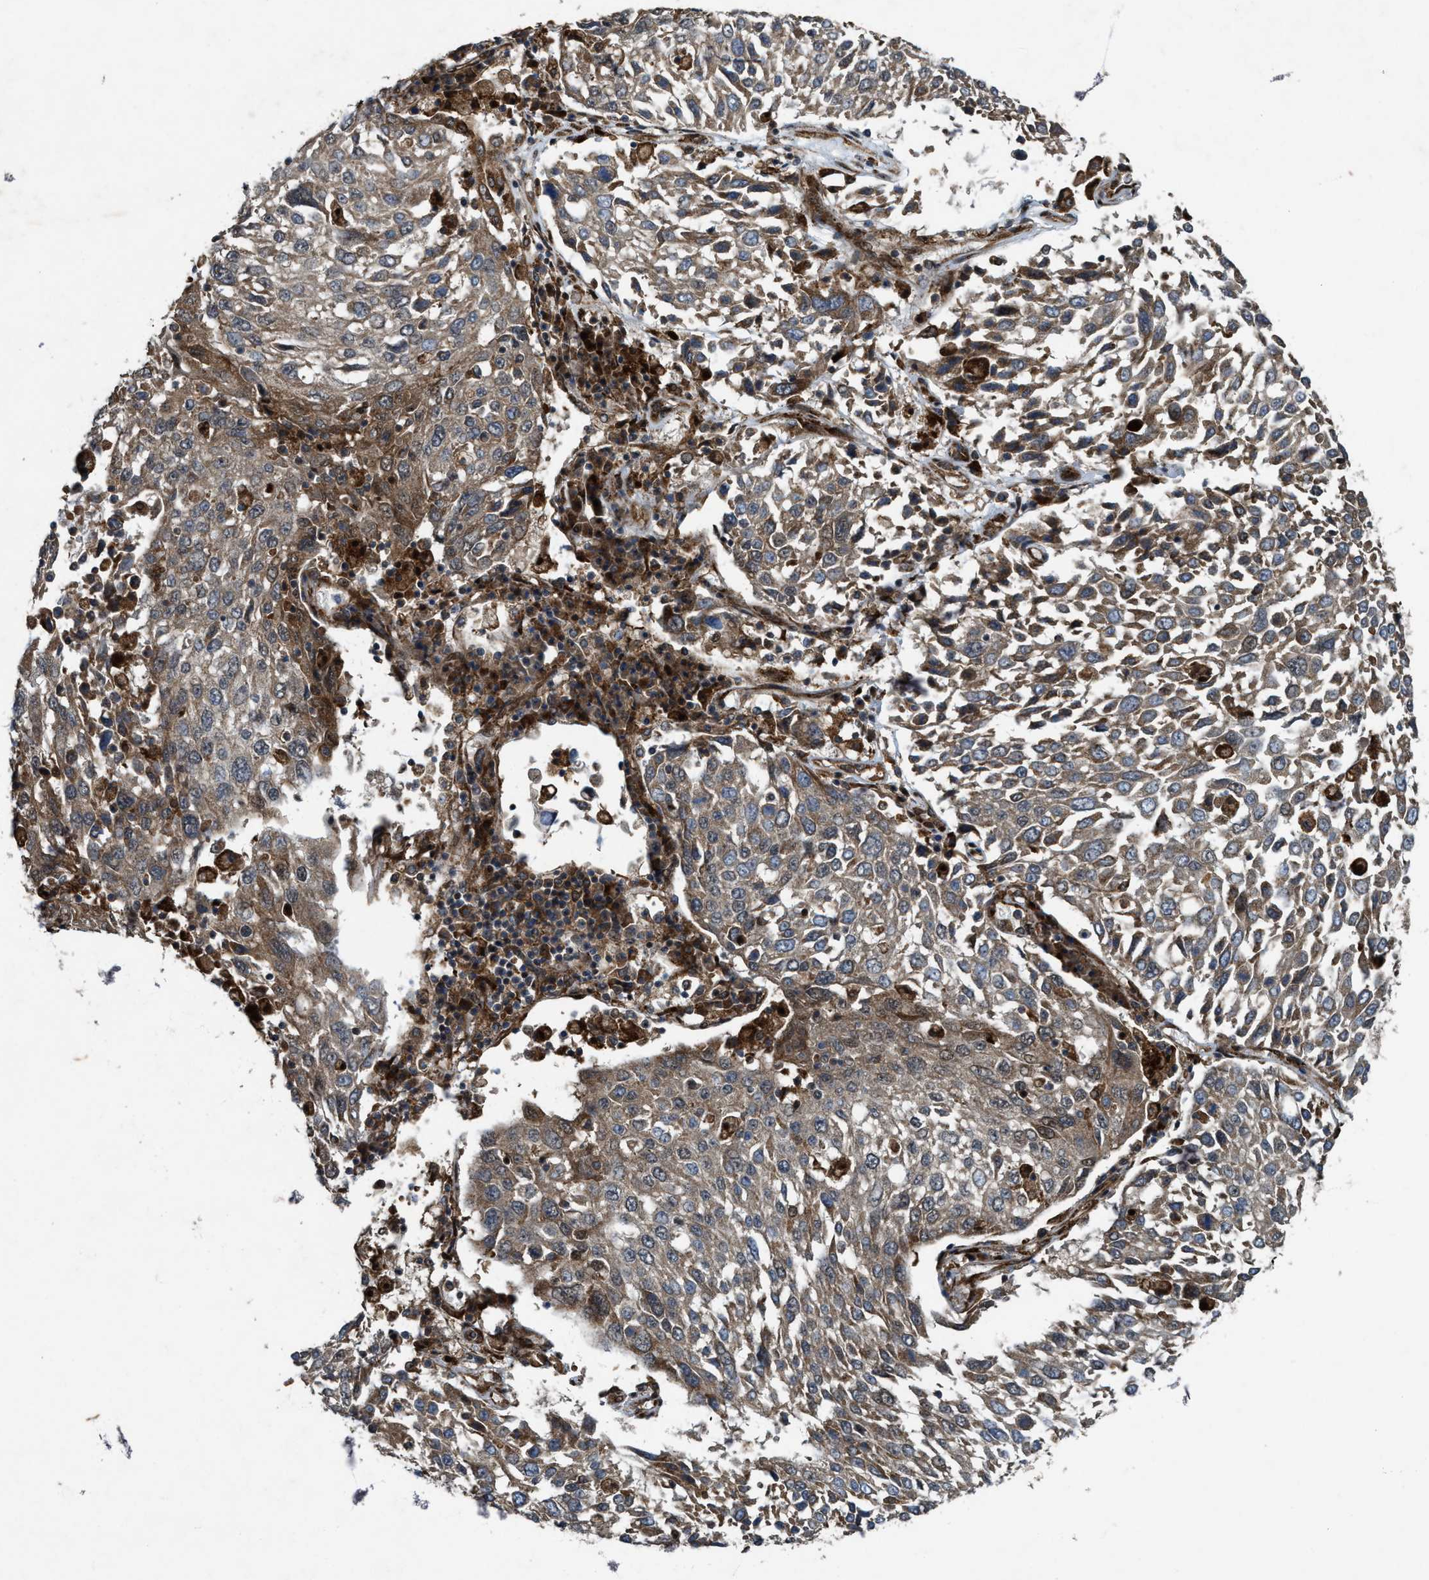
{"staining": {"intensity": "moderate", "quantity": ">75%", "location": "cytoplasmic/membranous"}, "tissue": "lung cancer", "cell_type": "Tumor cells", "image_type": "cancer", "snomed": [{"axis": "morphology", "description": "Squamous cell carcinoma, NOS"}, {"axis": "topography", "description": "Lung"}], "caption": "Lung cancer (squamous cell carcinoma) tissue reveals moderate cytoplasmic/membranous positivity in approximately >75% of tumor cells", "gene": "LRRC72", "patient": {"sex": "male", "age": 65}}